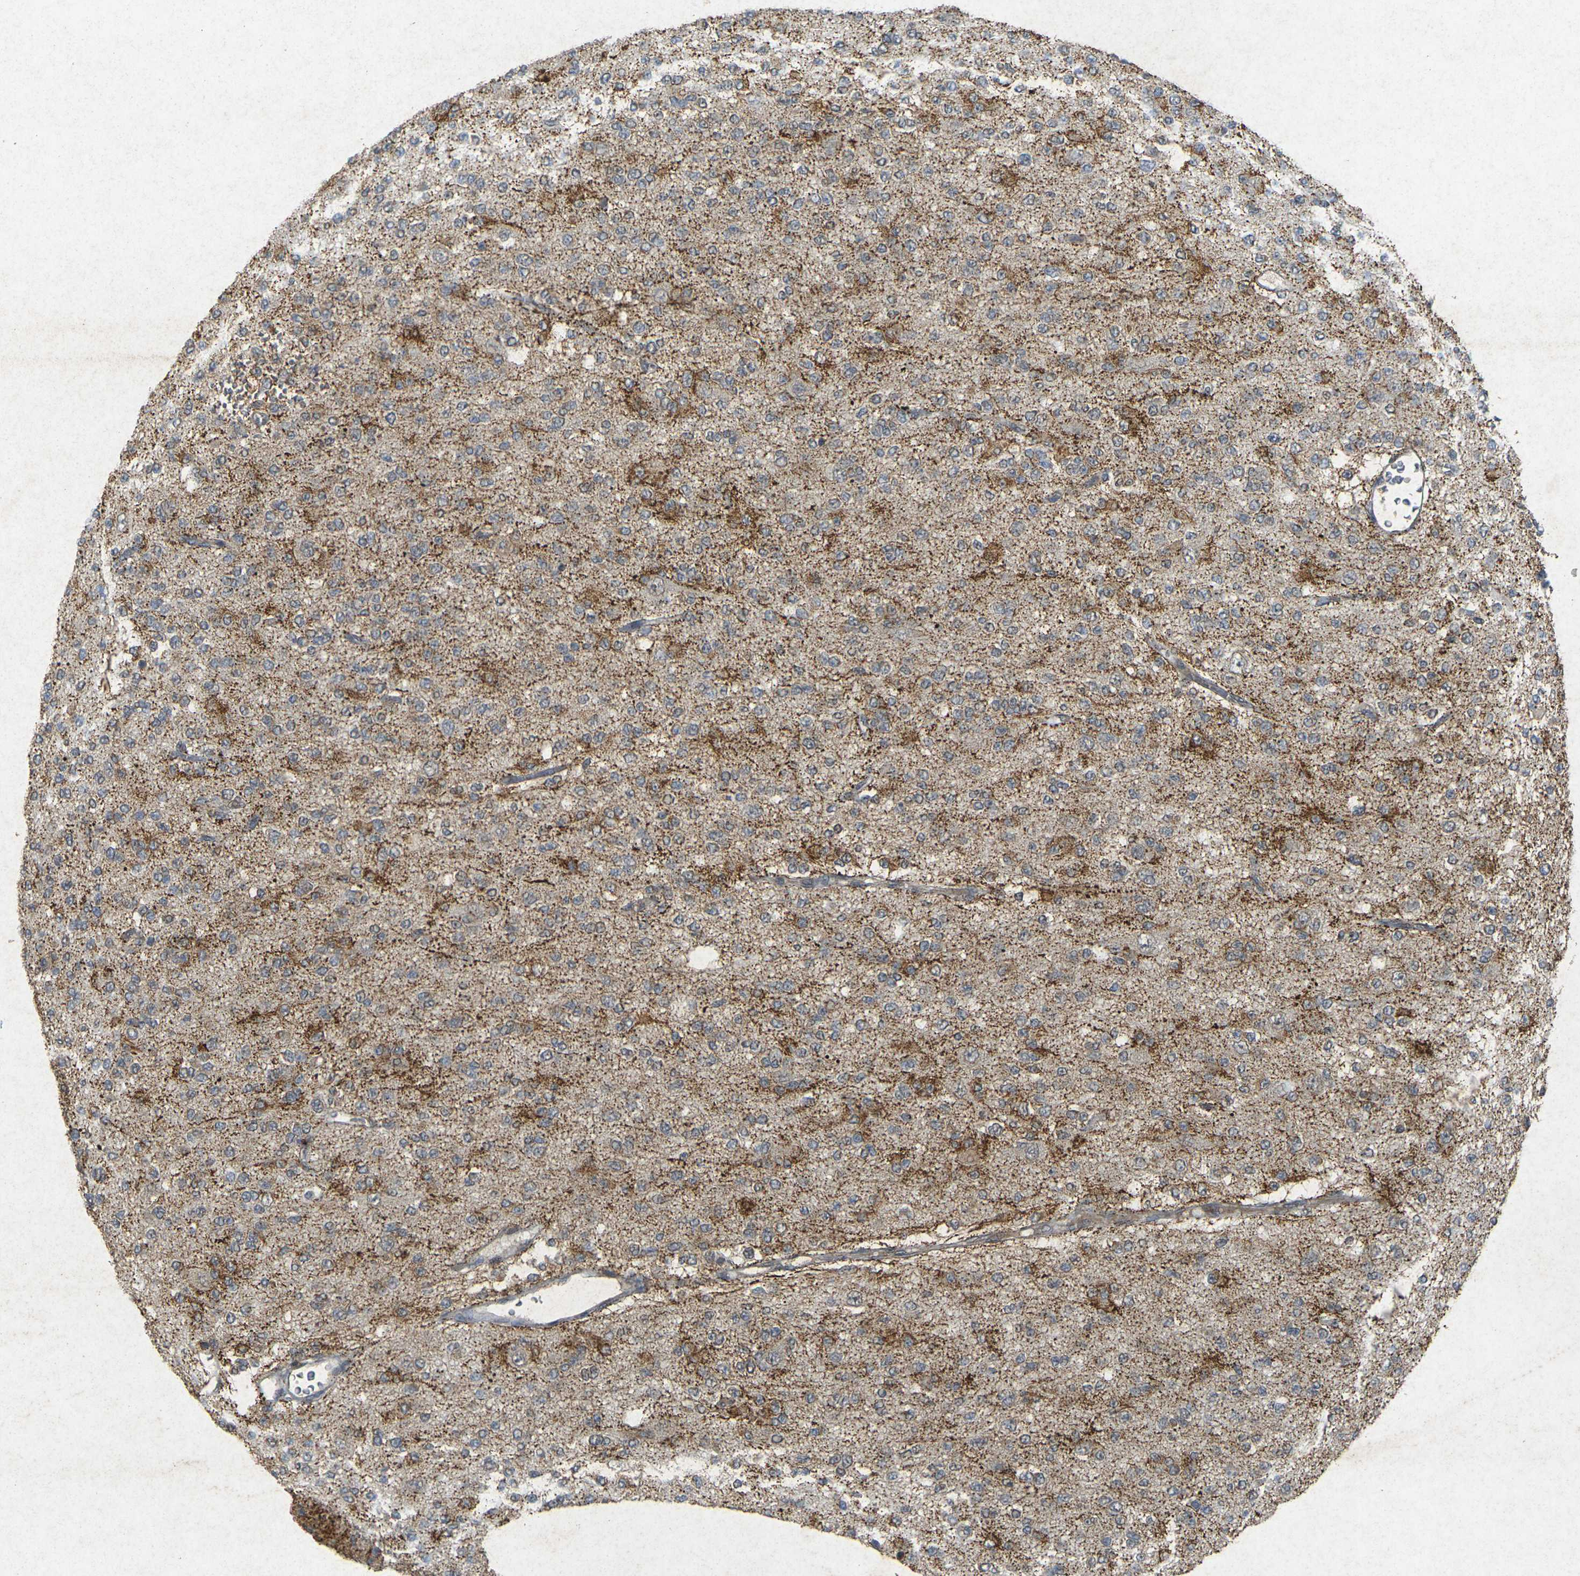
{"staining": {"intensity": "moderate", "quantity": "25%-75%", "location": "cytoplasmic/membranous"}, "tissue": "glioma", "cell_type": "Tumor cells", "image_type": "cancer", "snomed": [{"axis": "morphology", "description": "Glioma, malignant, Low grade"}, {"axis": "topography", "description": "Brain"}], "caption": "Malignant low-grade glioma stained for a protein exhibits moderate cytoplasmic/membranous positivity in tumor cells.", "gene": "ERN1", "patient": {"sex": "male", "age": 38}}